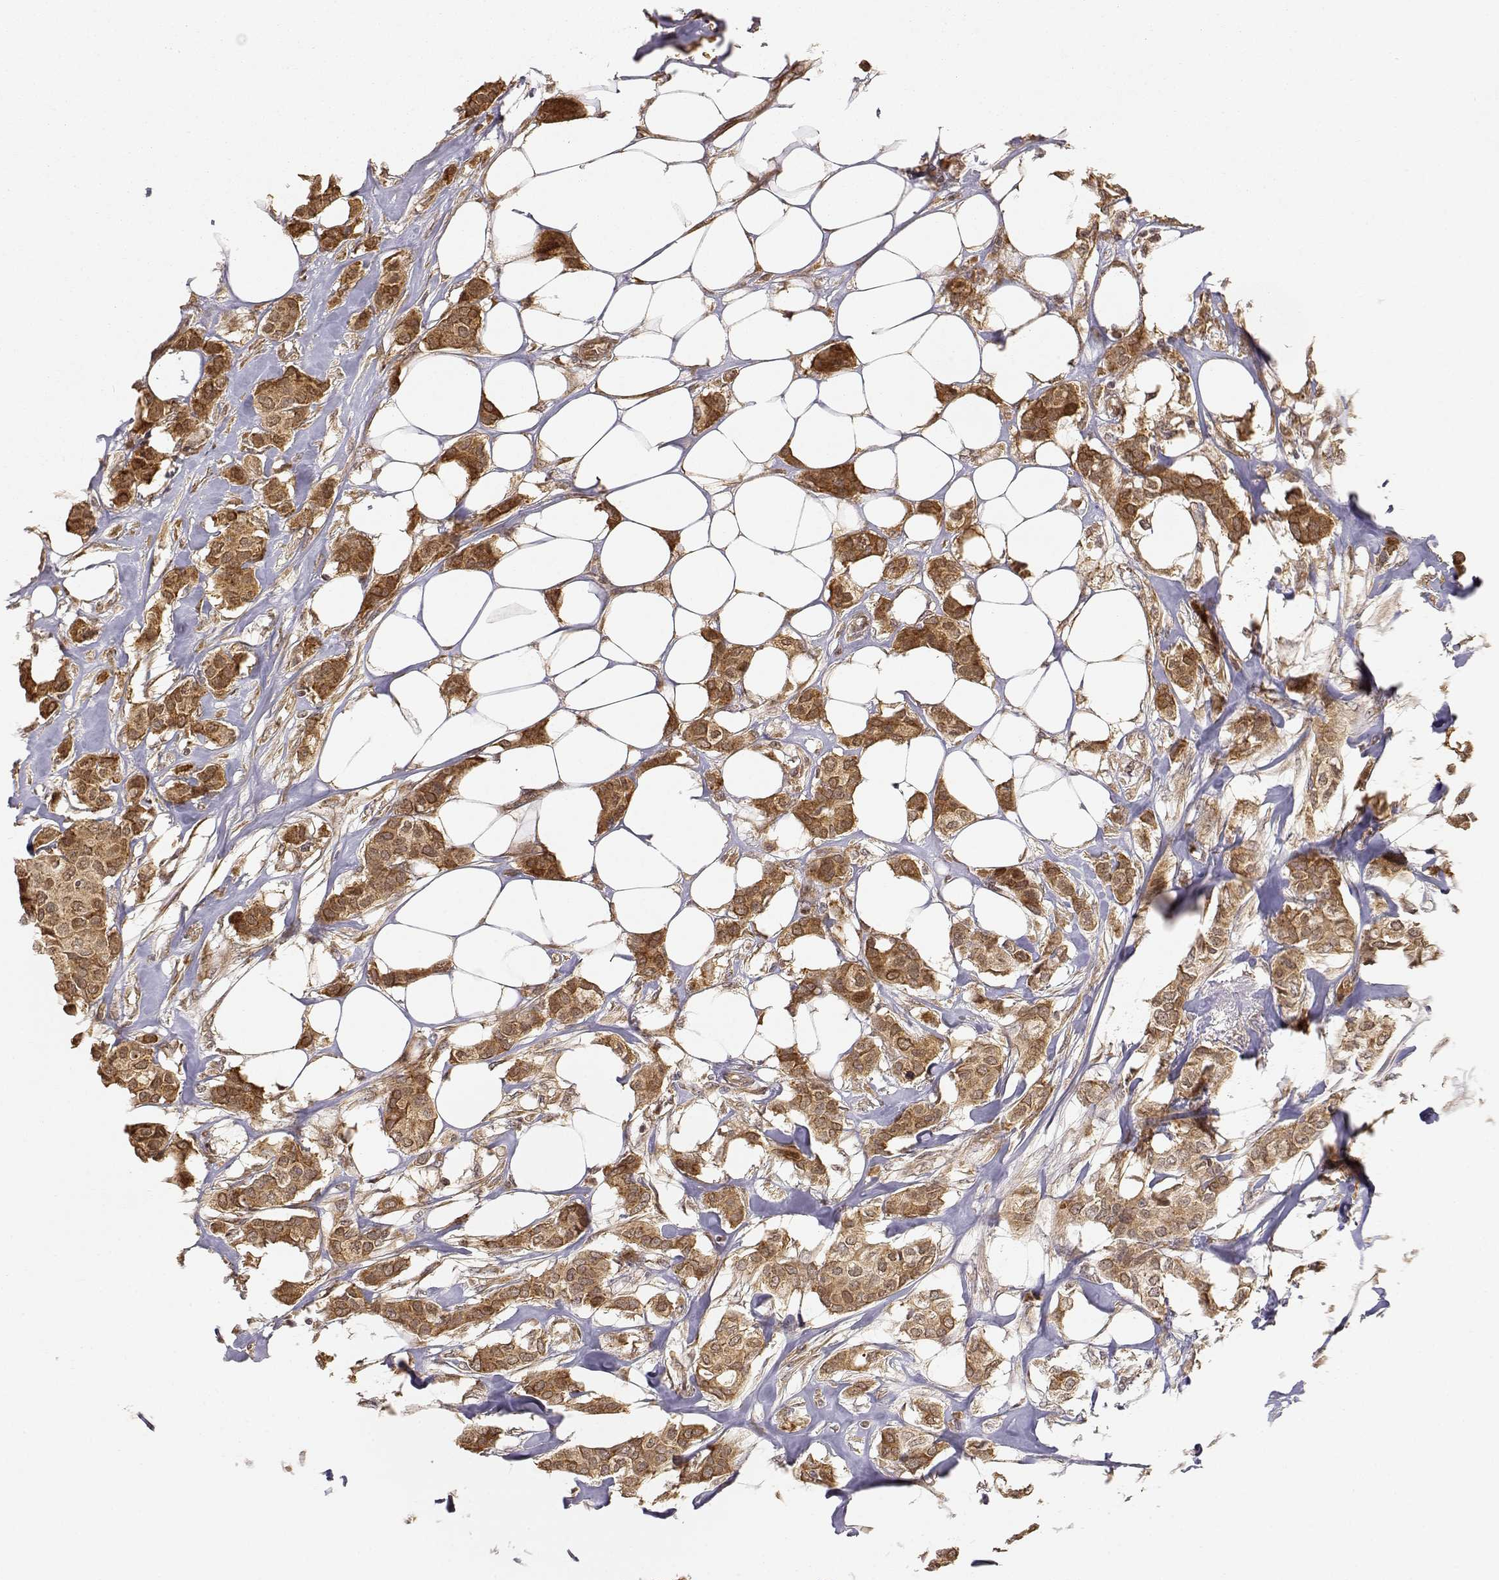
{"staining": {"intensity": "strong", "quantity": ">75%", "location": "cytoplasmic/membranous"}, "tissue": "breast cancer", "cell_type": "Tumor cells", "image_type": "cancer", "snomed": [{"axis": "morphology", "description": "Duct carcinoma"}, {"axis": "topography", "description": "Breast"}], "caption": "This histopathology image displays breast cancer (invasive ductal carcinoma) stained with immunohistochemistry (IHC) to label a protein in brown. The cytoplasmic/membranous of tumor cells show strong positivity for the protein. Nuclei are counter-stained blue.", "gene": "BRCA1", "patient": {"sex": "female", "age": 62}}